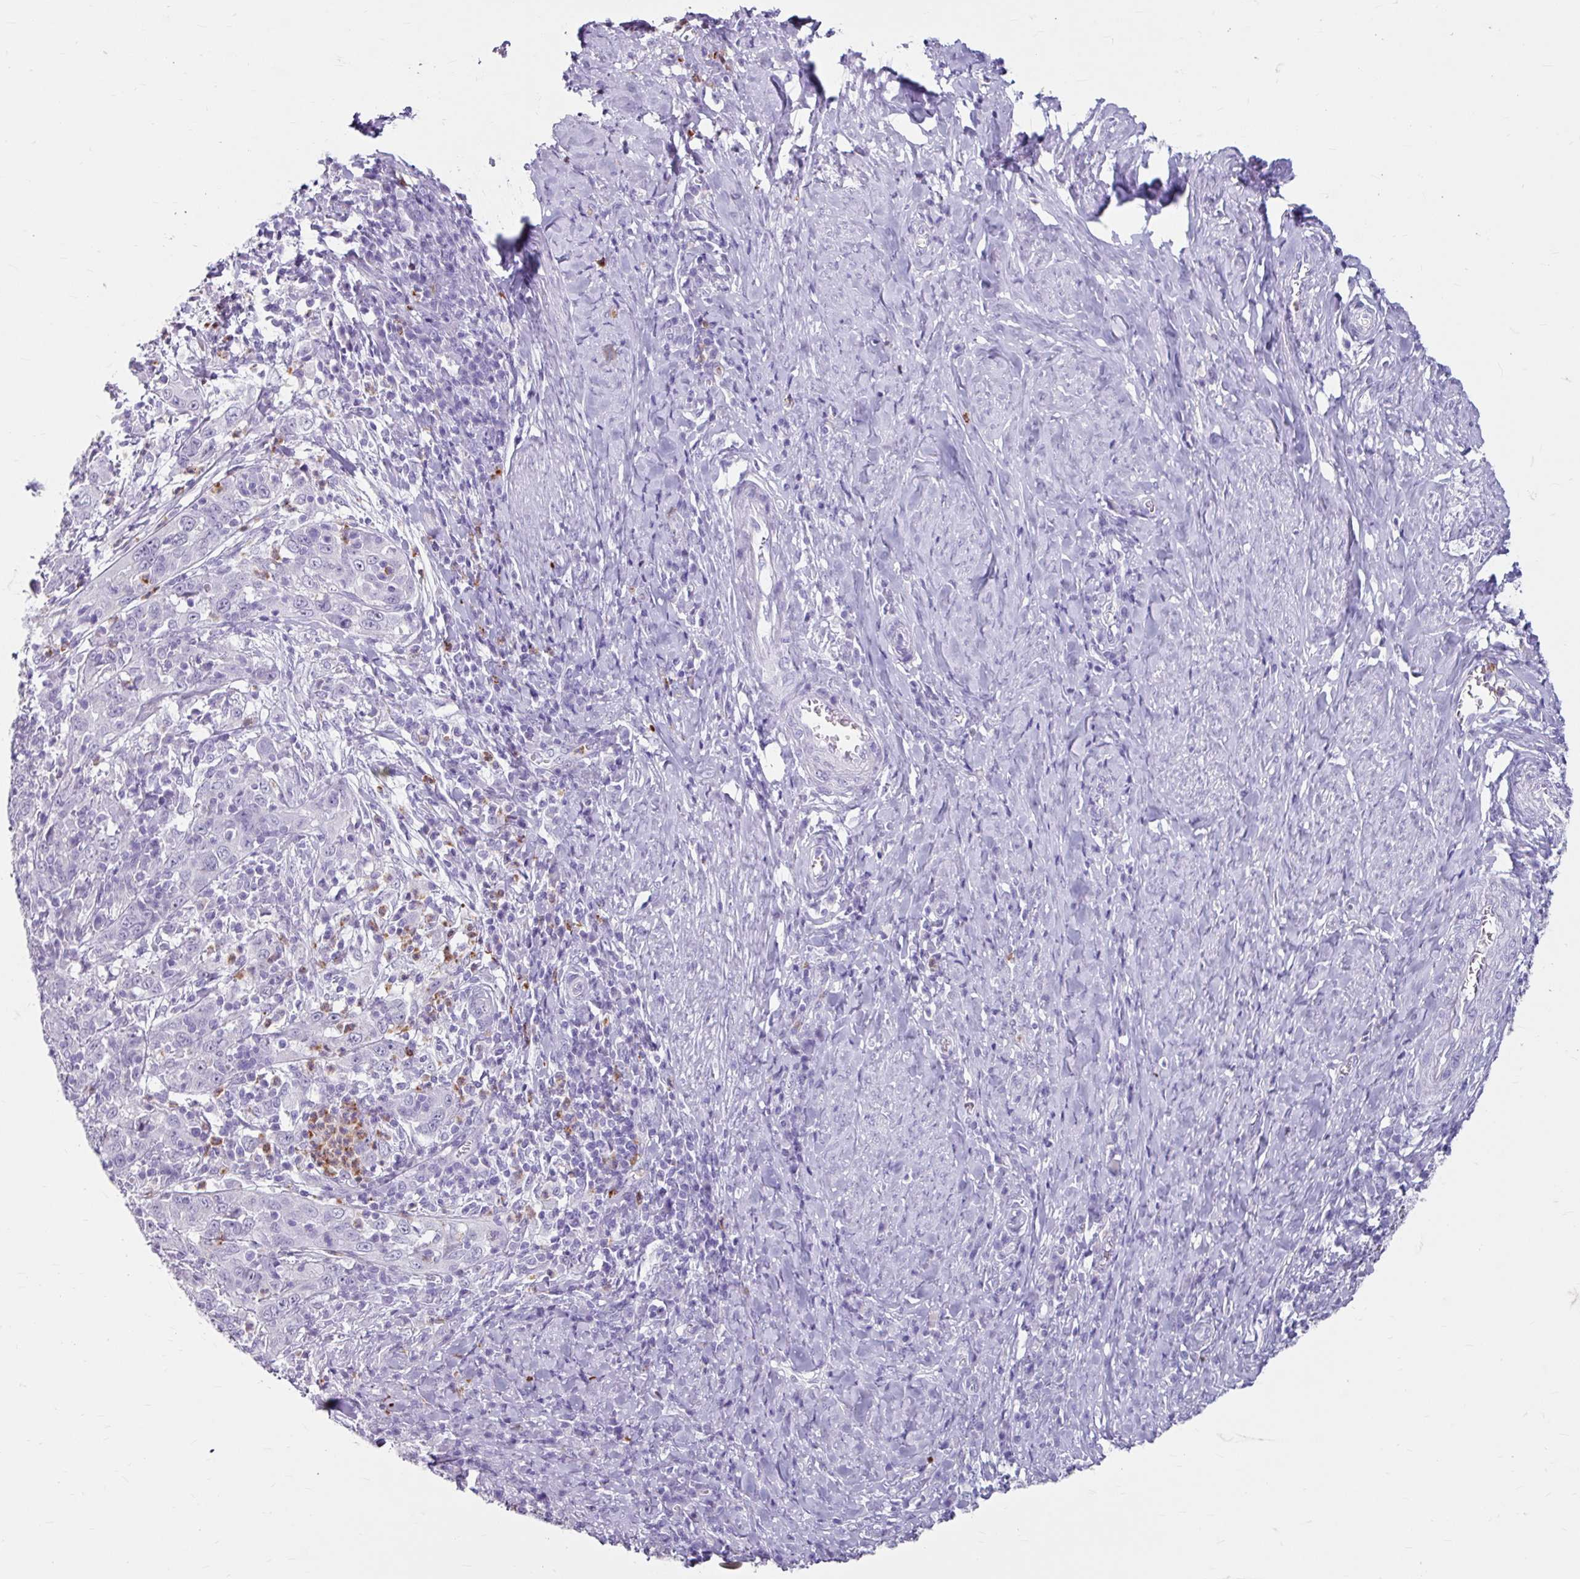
{"staining": {"intensity": "negative", "quantity": "none", "location": "none"}, "tissue": "cervical cancer", "cell_type": "Tumor cells", "image_type": "cancer", "snomed": [{"axis": "morphology", "description": "Squamous cell carcinoma, NOS"}, {"axis": "topography", "description": "Cervix"}], "caption": "This histopathology image is of cervical cancer stained with immunohistochemistry to label a protein in brown with the nuclei are counter-stained blue. There is no staining in tumor cells. (DAB immunohistochemistry visualized using brightfield microscopy, high magnification).", "gene": "ANKRD1", "patient": {"sex": "female", "age": 46}}